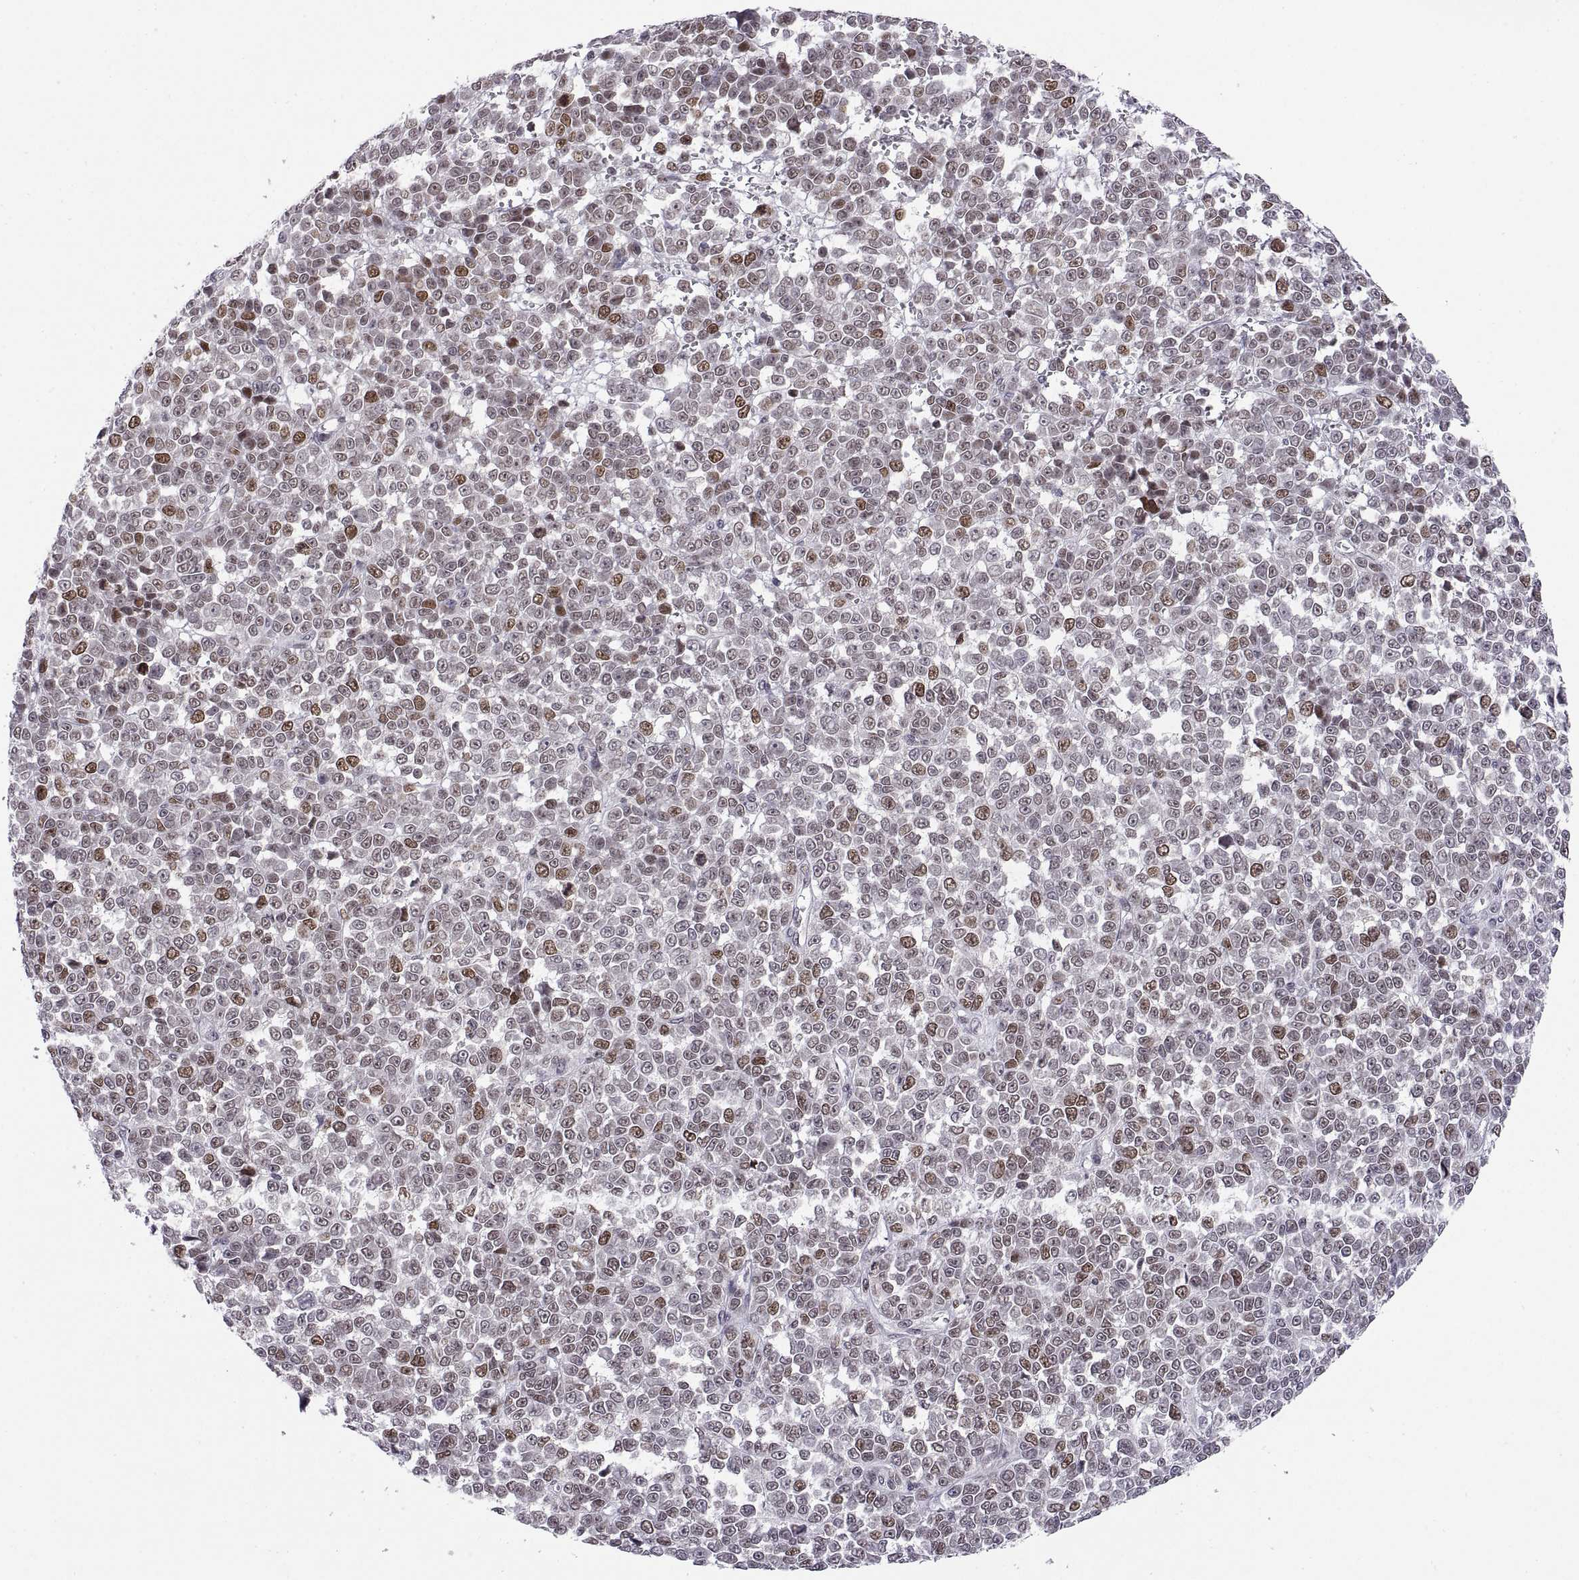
{"staining": {"intensity": "moderate", "quantity": "<25%", "location": "nuclear"}, "tissue": "melanoma", "cell_type": "Tumor cells", "image_type": "cancer", "snomed": [{"axis": "morphology", "description": "Malignant melanoma, NOS"}, {"axis": "topography", "description": "Skin"}], "caption": "Tumor cells reveal moderate nuclear staining in about <25% of cells in melanoma.", "gene": "CHFR", "patient": {"sex": "female", "age": 95}}